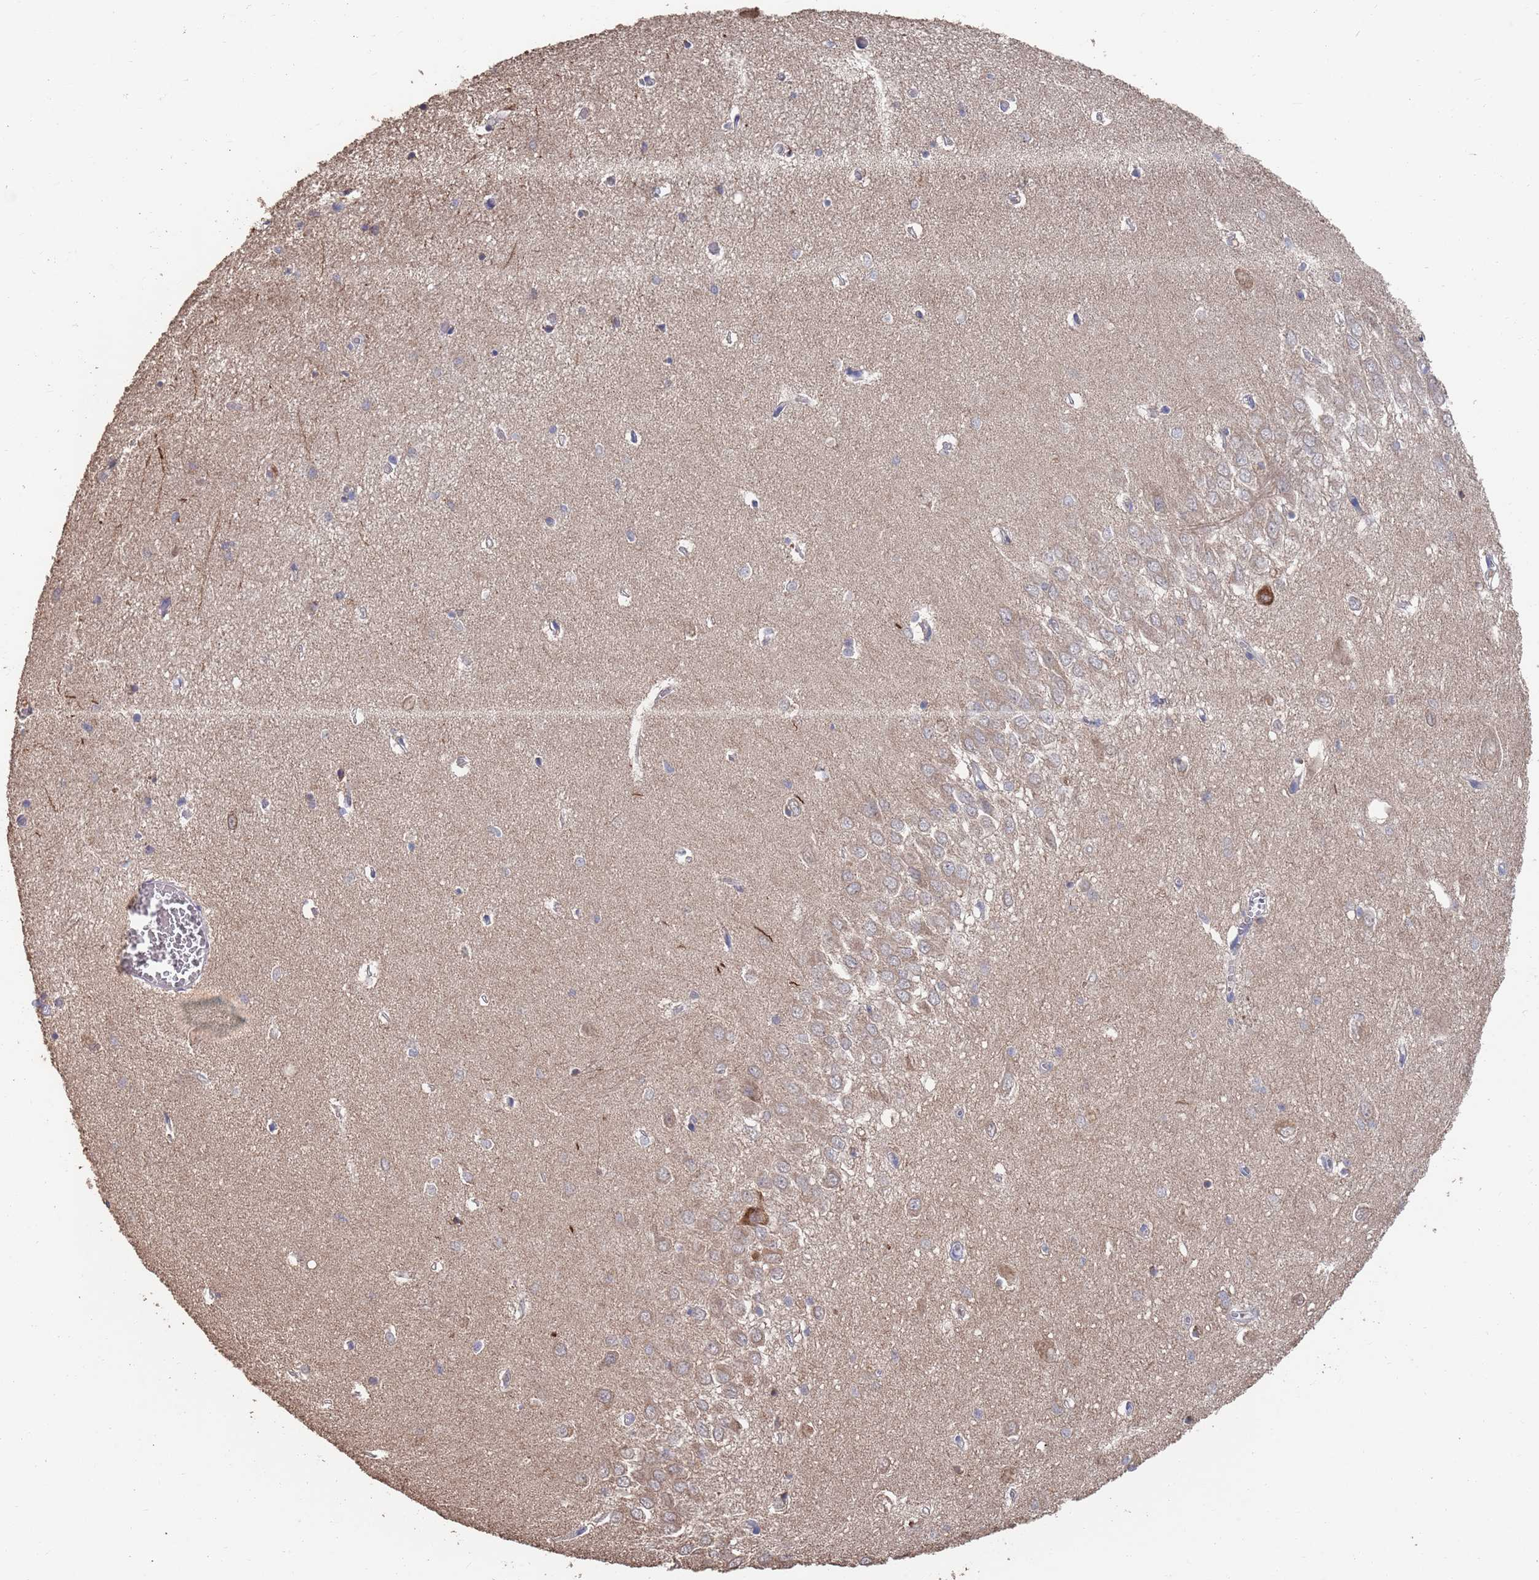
{"staining": {"intensity": "negative", "quantity": "none", "location": "none"}, "tissue": "hippocampus", "cell_type": "Glial cells", "image_type": "normal", "snomed": [{"axis": "morphology", "description": "Normal tissue, NOS"}, {"axis": "topography", "description": "Hippocampus"}], "caption": "DAB immunohistochemical staining of normal human hippocampus reveals no significant staining in glial cells.", "gene": "BTBD18", "patient": {"sex": "female", "age": 64}}